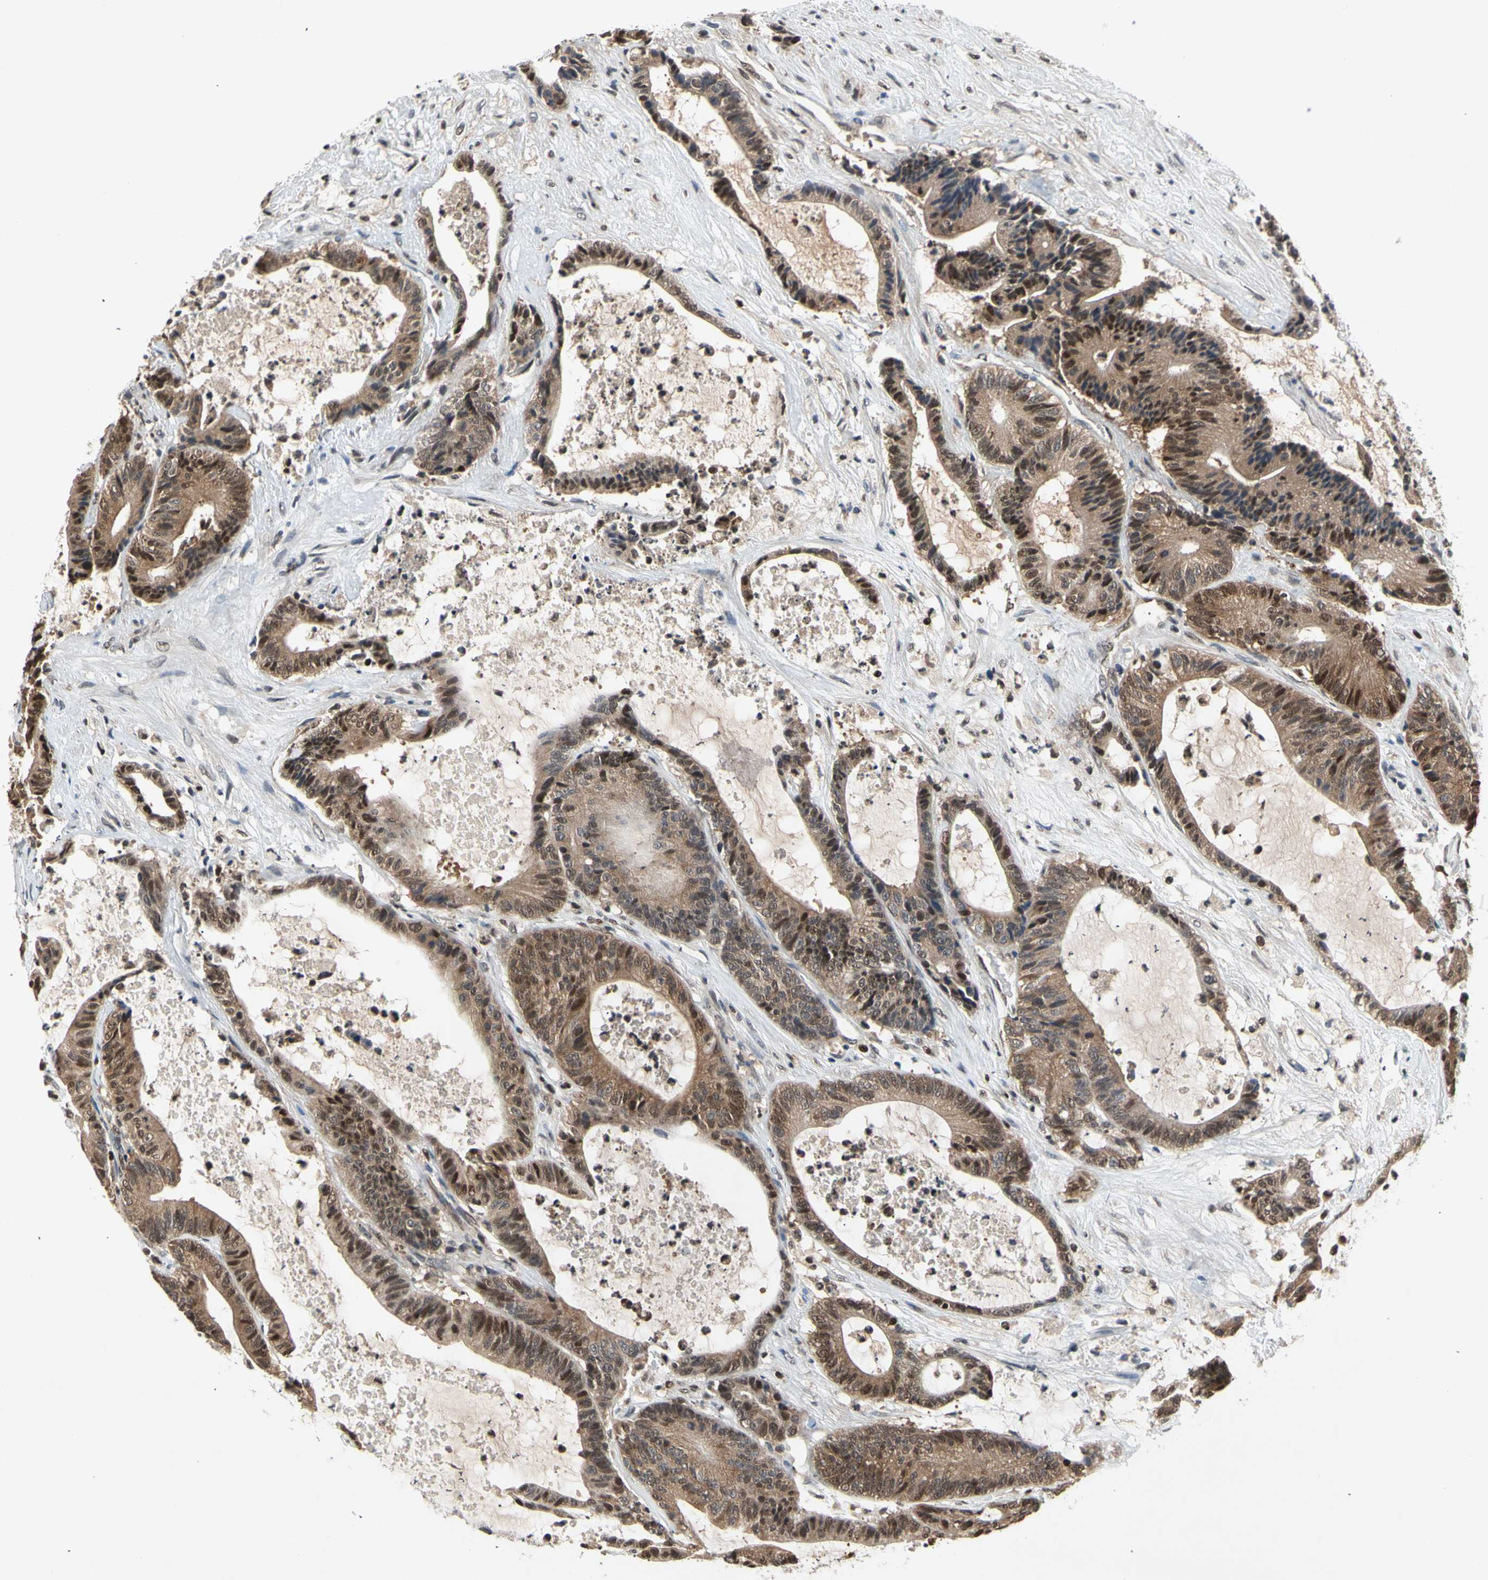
{"staining": {"intensity": "moderate", "quantity": "25%-75%", "location": "cytoplasmic/membranous,nuclear"}, "tissue": "colorectal cancer", "cell_type": "Tumor cells", "image_type": "cancer", "snomed": [{"axis": "morphology", "description": "Adenocarcinoma, NOS"}, {"axis": "topography", "description": "Colon"}], "caption": "A brown stain highlights moderate cytoplasmic/membranous and nuclear expression of a protein in human adenocarcinoma (colorectal) tumor cells.", "gene": "GSR", "patient": {"sex": "female", "age": 84}}